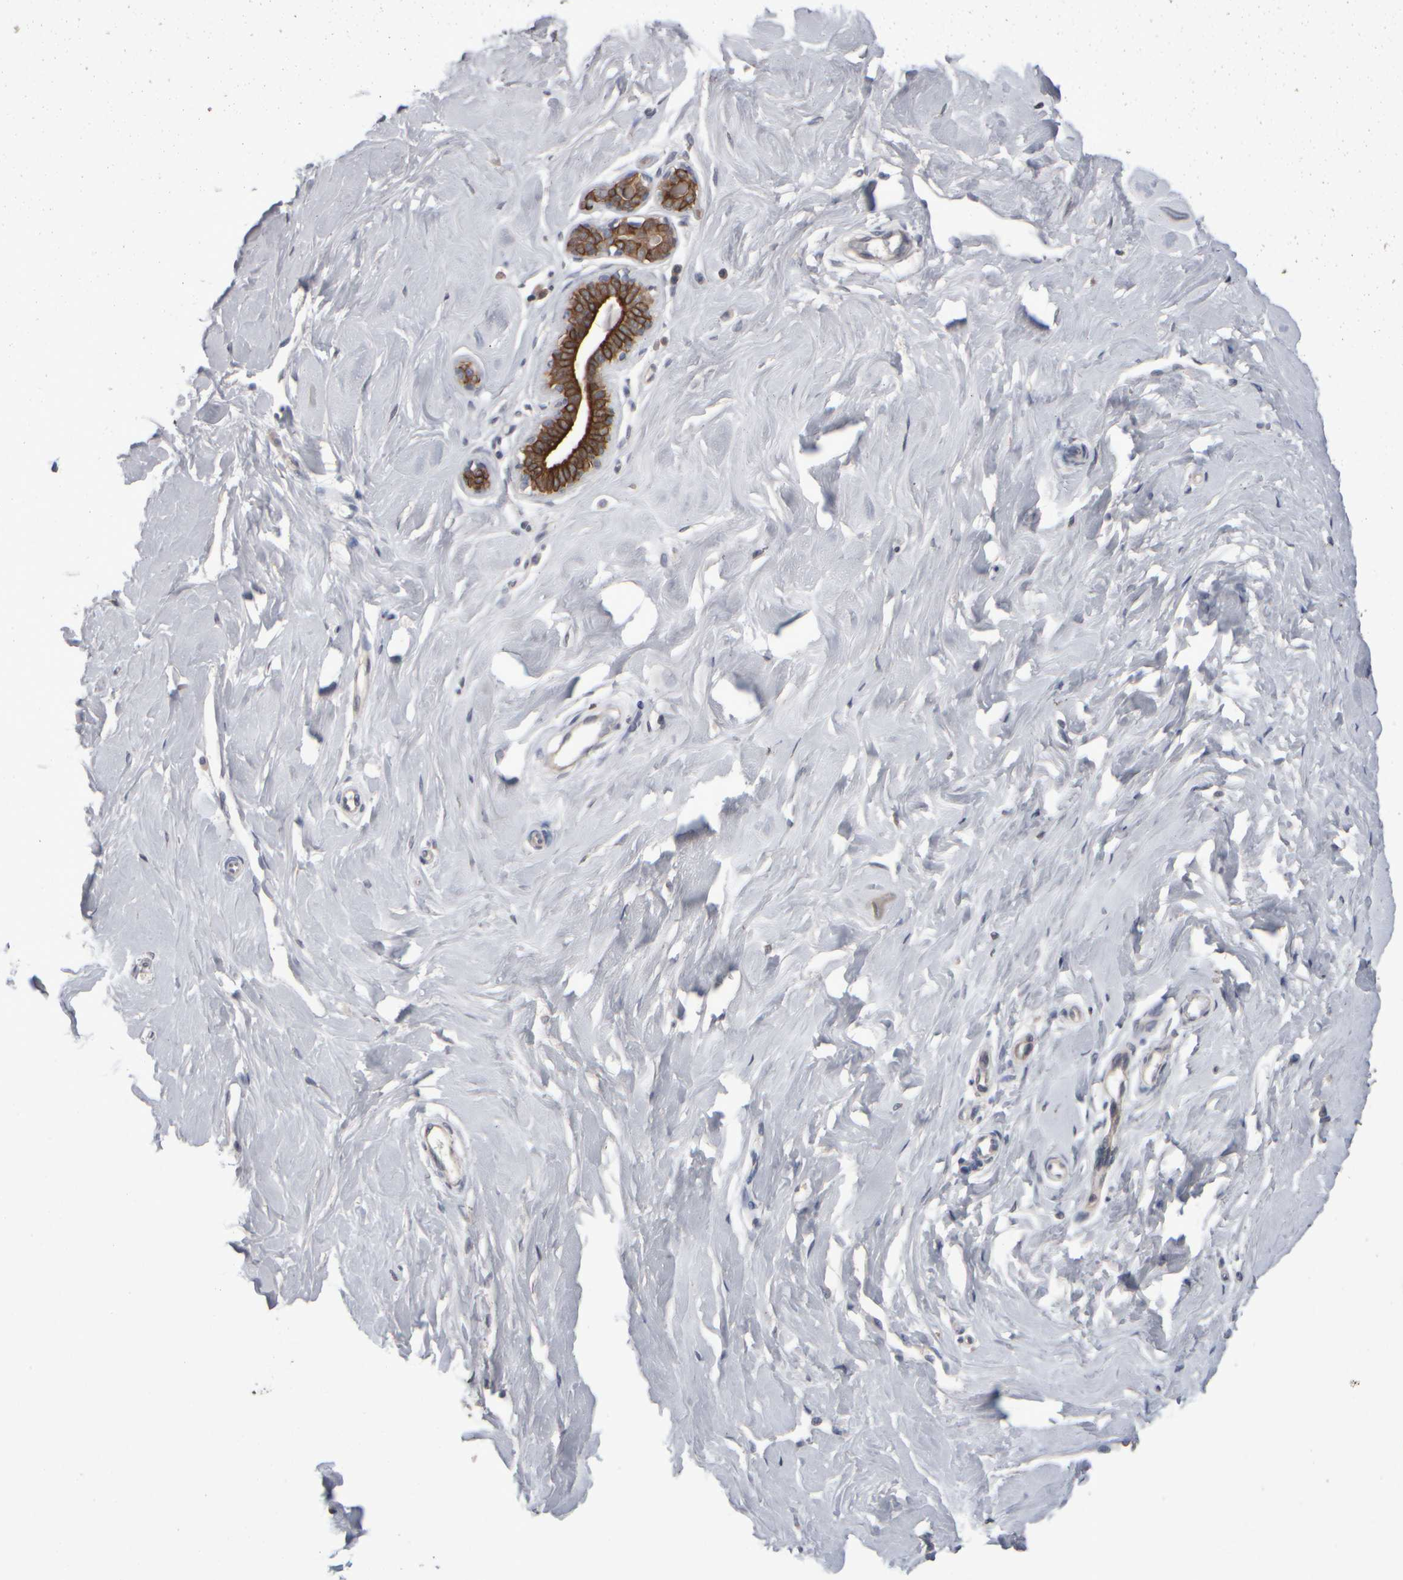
{"staining": {"intensity": "negative", "quantity": "none", "location": "none"}, "tissue": "breast", "cell_type": "Adipocytes", "image_type": "normal", "snomed": [{"axis": "morphology", "description": "Normal tissue, NOS"}, {"axis": "topography", "description": "Breast"}], "caption": "Adipocytes are negative for protein expression in benign human breast. (DAB (3,3'-diaminobenzidine) immunohistochemistry, high magnification).", "gene": "EPHX2", "patient": {"sex": "female", "age": 23}}